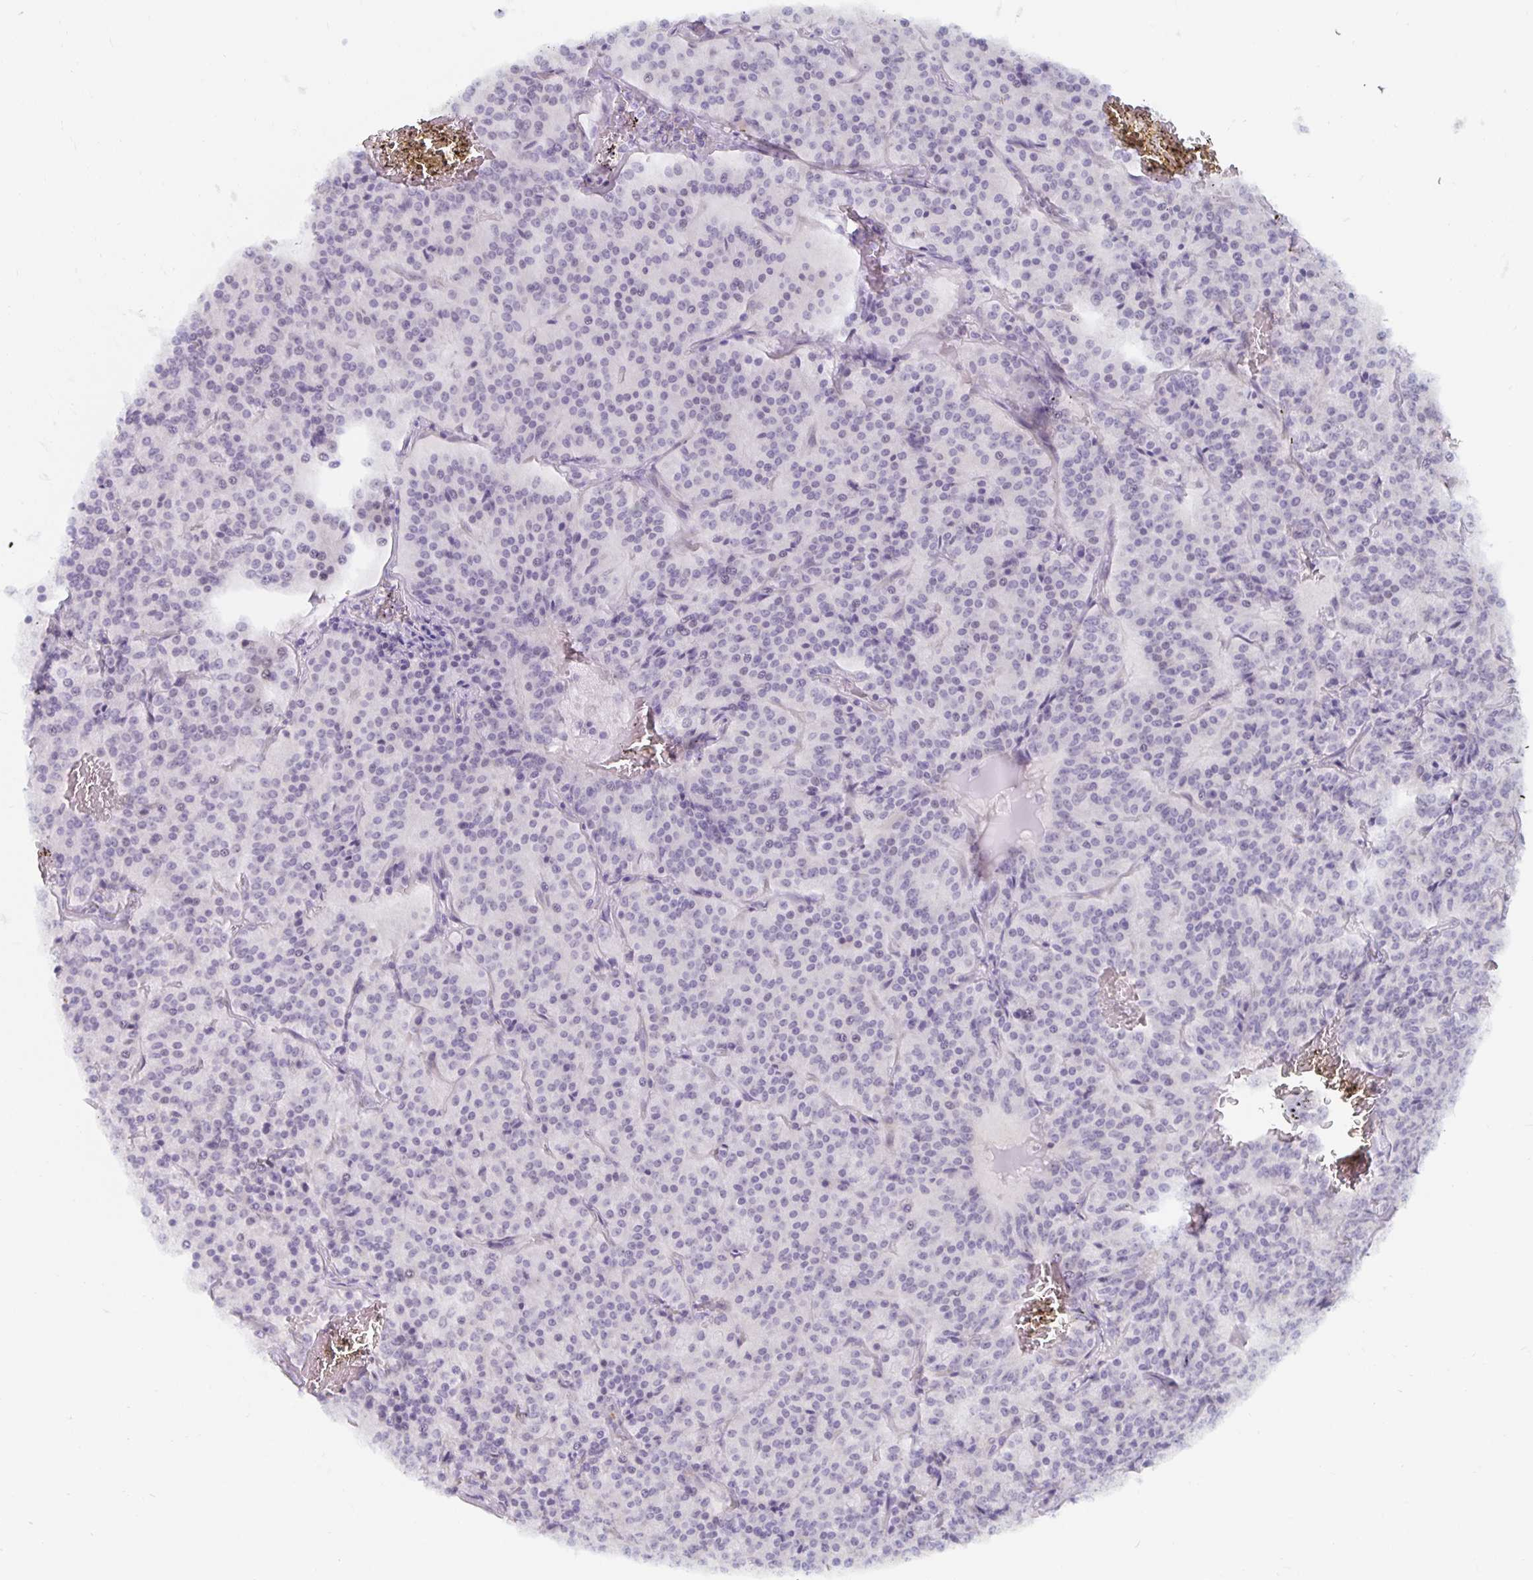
{"staining": {"intensity": "negative", "quantity": "none", "location": "none"}, "tissue": "carcinoid", "cell_type": "Tumor cells", "image_type": "cancer", "snomed": [{"axis": "morphology", "description": "Carcinoid, malignant, NOS"}, {"axis": "topography", "description": "Lung"}], "caption": "This is an immunohistochemistry micrograph of human carcinoid. There is no staining in tumor cells.", "gene": "NUP85", "patient": {"sex": "male", "age": 70}}